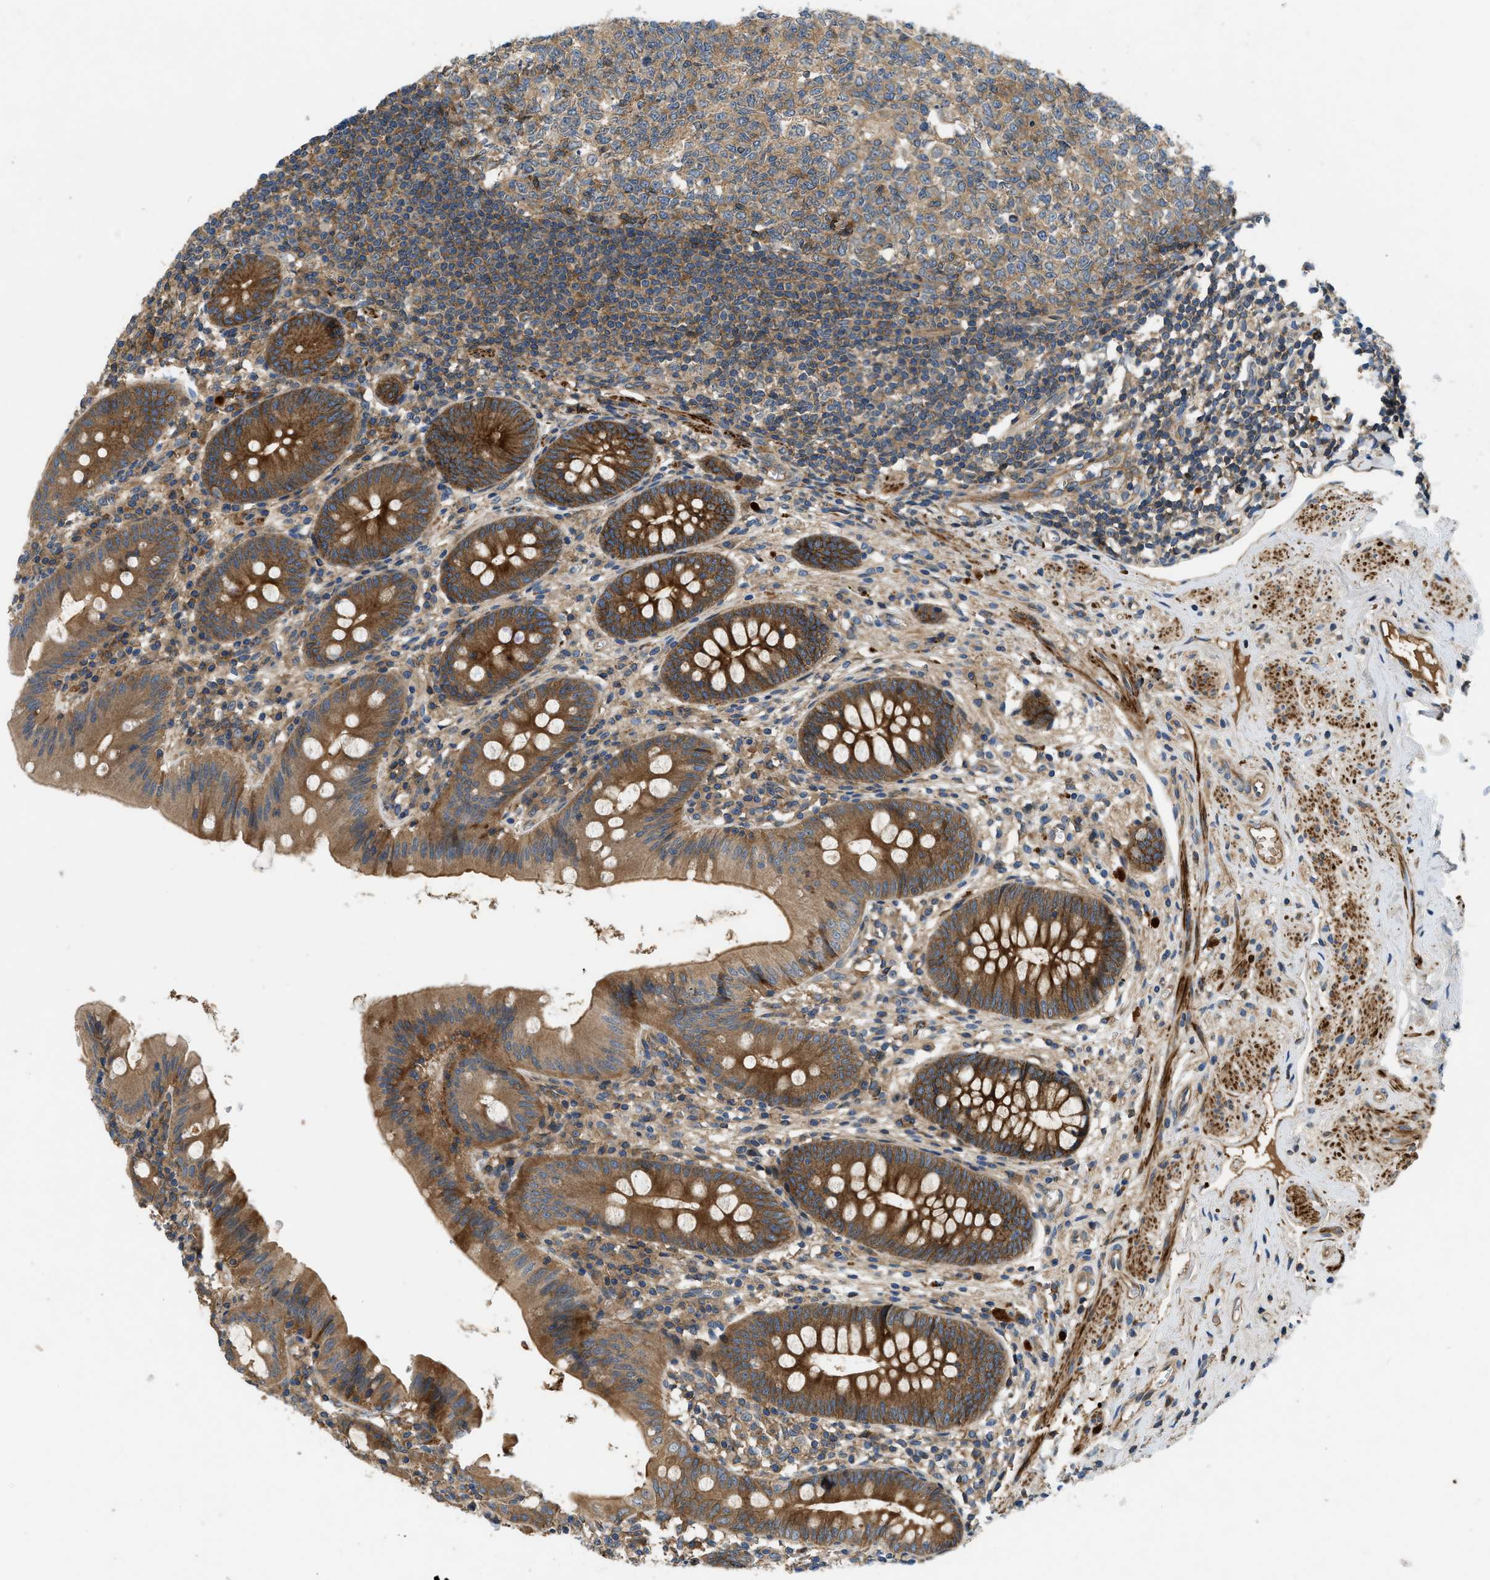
{"staining": {"intensity": "moderate", "quantity": ">75%", "location": "cytoplasmic/membranous"}, "tissue": "appendix", "cell_type": "Glandular cells", "image_type": "normal", "snomed": [{"axis": "morphology", "description": "Normal tissue, NOS"}, {"axis": "topography", "description": "Appendix"}], "caption": "Normal appendix demonstrates moderate cytoplasmic/membranous positivity in approximately >75% of glandular cells The protein of interest is shown in brown color, while the nuclei are stained blue..", "gene": "CNNM3", "patient": {"sex": "male", "age": 56}}